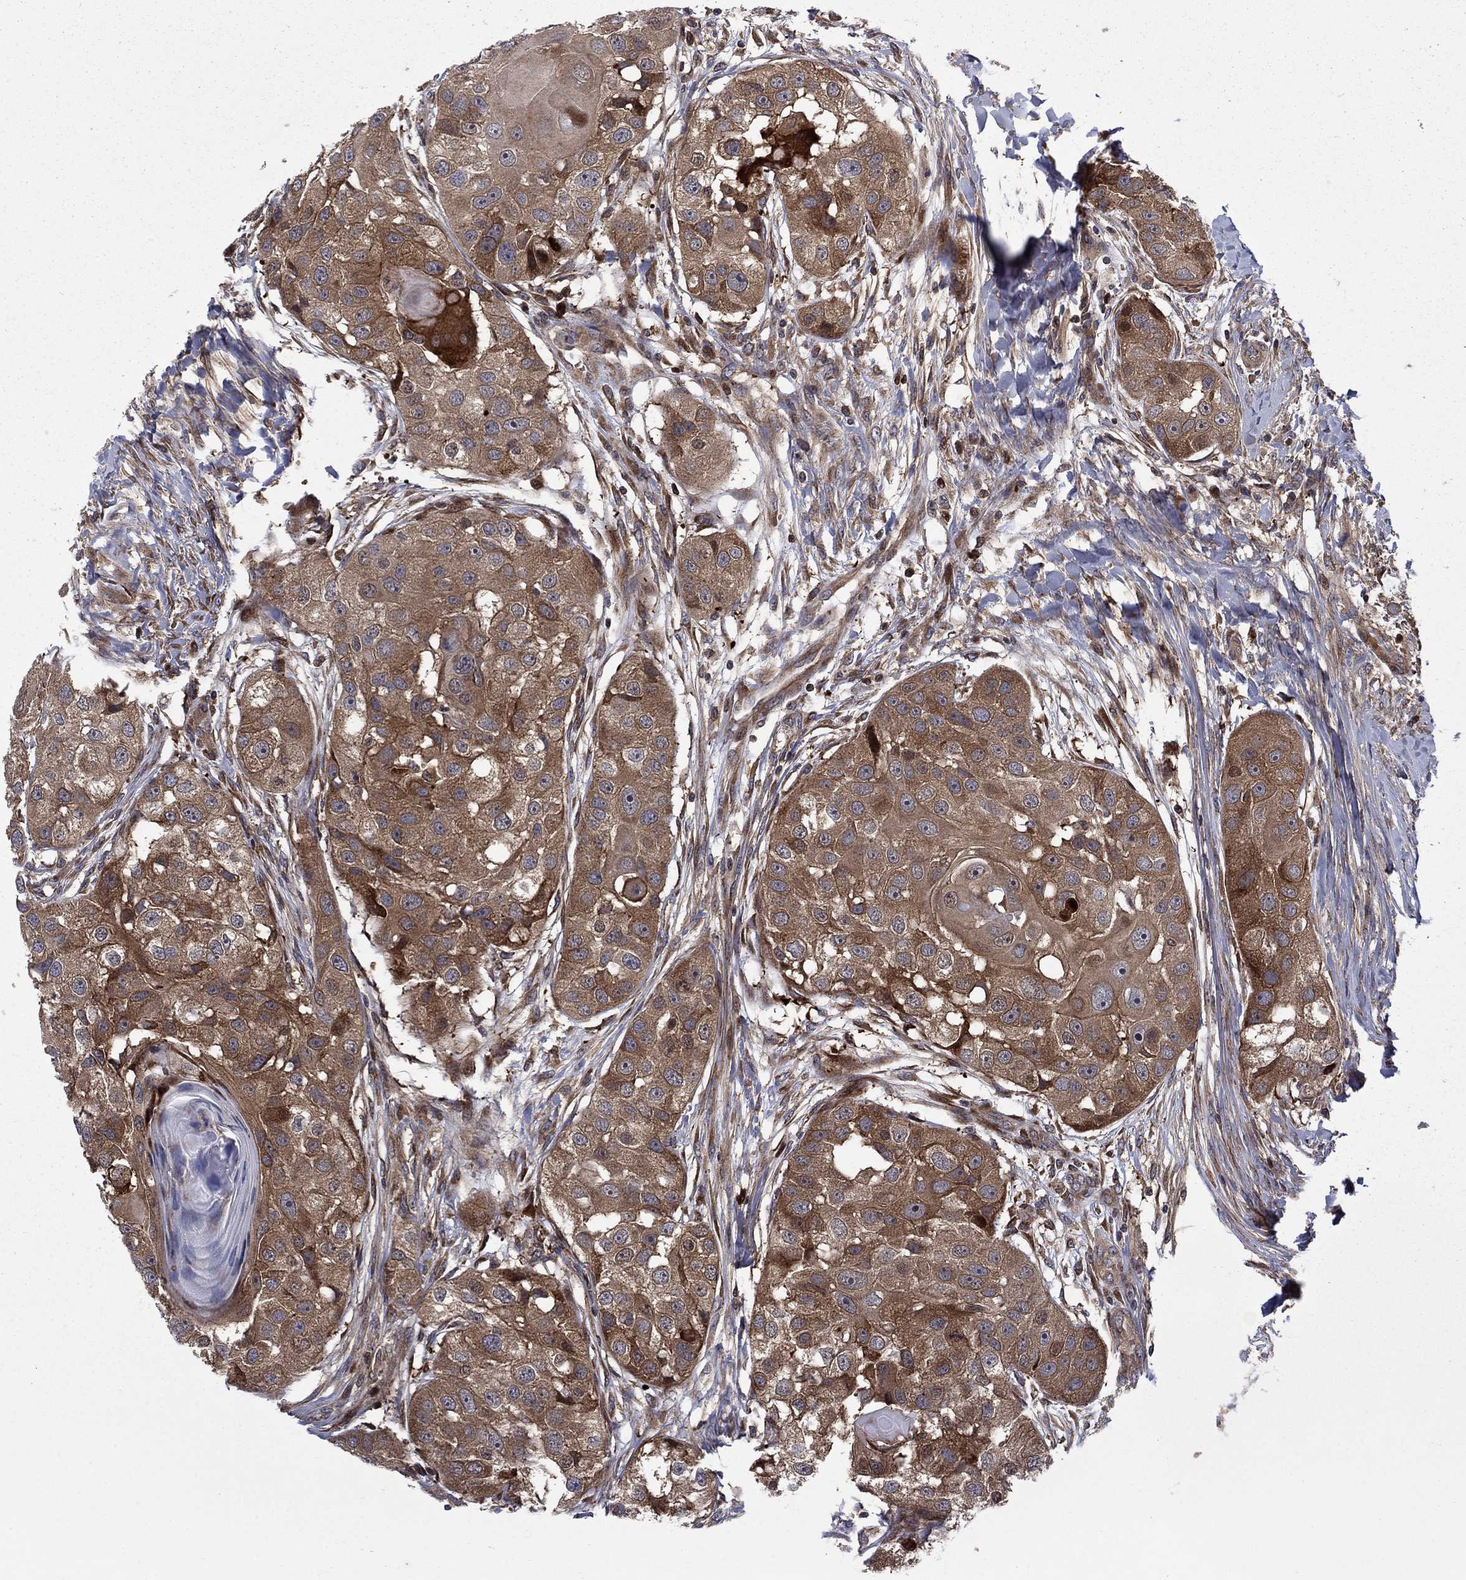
{"staining": {"intensity": "moderate", "quantity": ">75%", "location": "cytoplasmic/membranous"}, "tissue": "head and neck cancer", "cell_type": "Tumor cells", "image_type": "cancer", "snomed": [{"axis": "morphology", "description": "Normal tissue, NOS"}, {"axis": "morphology", "description": "Squamous cell carcinoma, NOS"}, {"axis": "topography", "description": "Skeletal muscle"}, {"axis": "topography", "description": "Head-Neck"}], "caption": "Squamous cell carcinoma (head and neck) tissue demonstrates moderate cytoplasmic/membranous staining in approximately >75% of tumor cells, visualized by immunohistochemistry. The staining was performed using DAB (3,3'-diaminobenzidine), with brown indicating positive protein expression. Nuclei are stained blue with hematoxylin.", "gene": "HDAC4", "patient": {"sex": "male", "age": 51}}